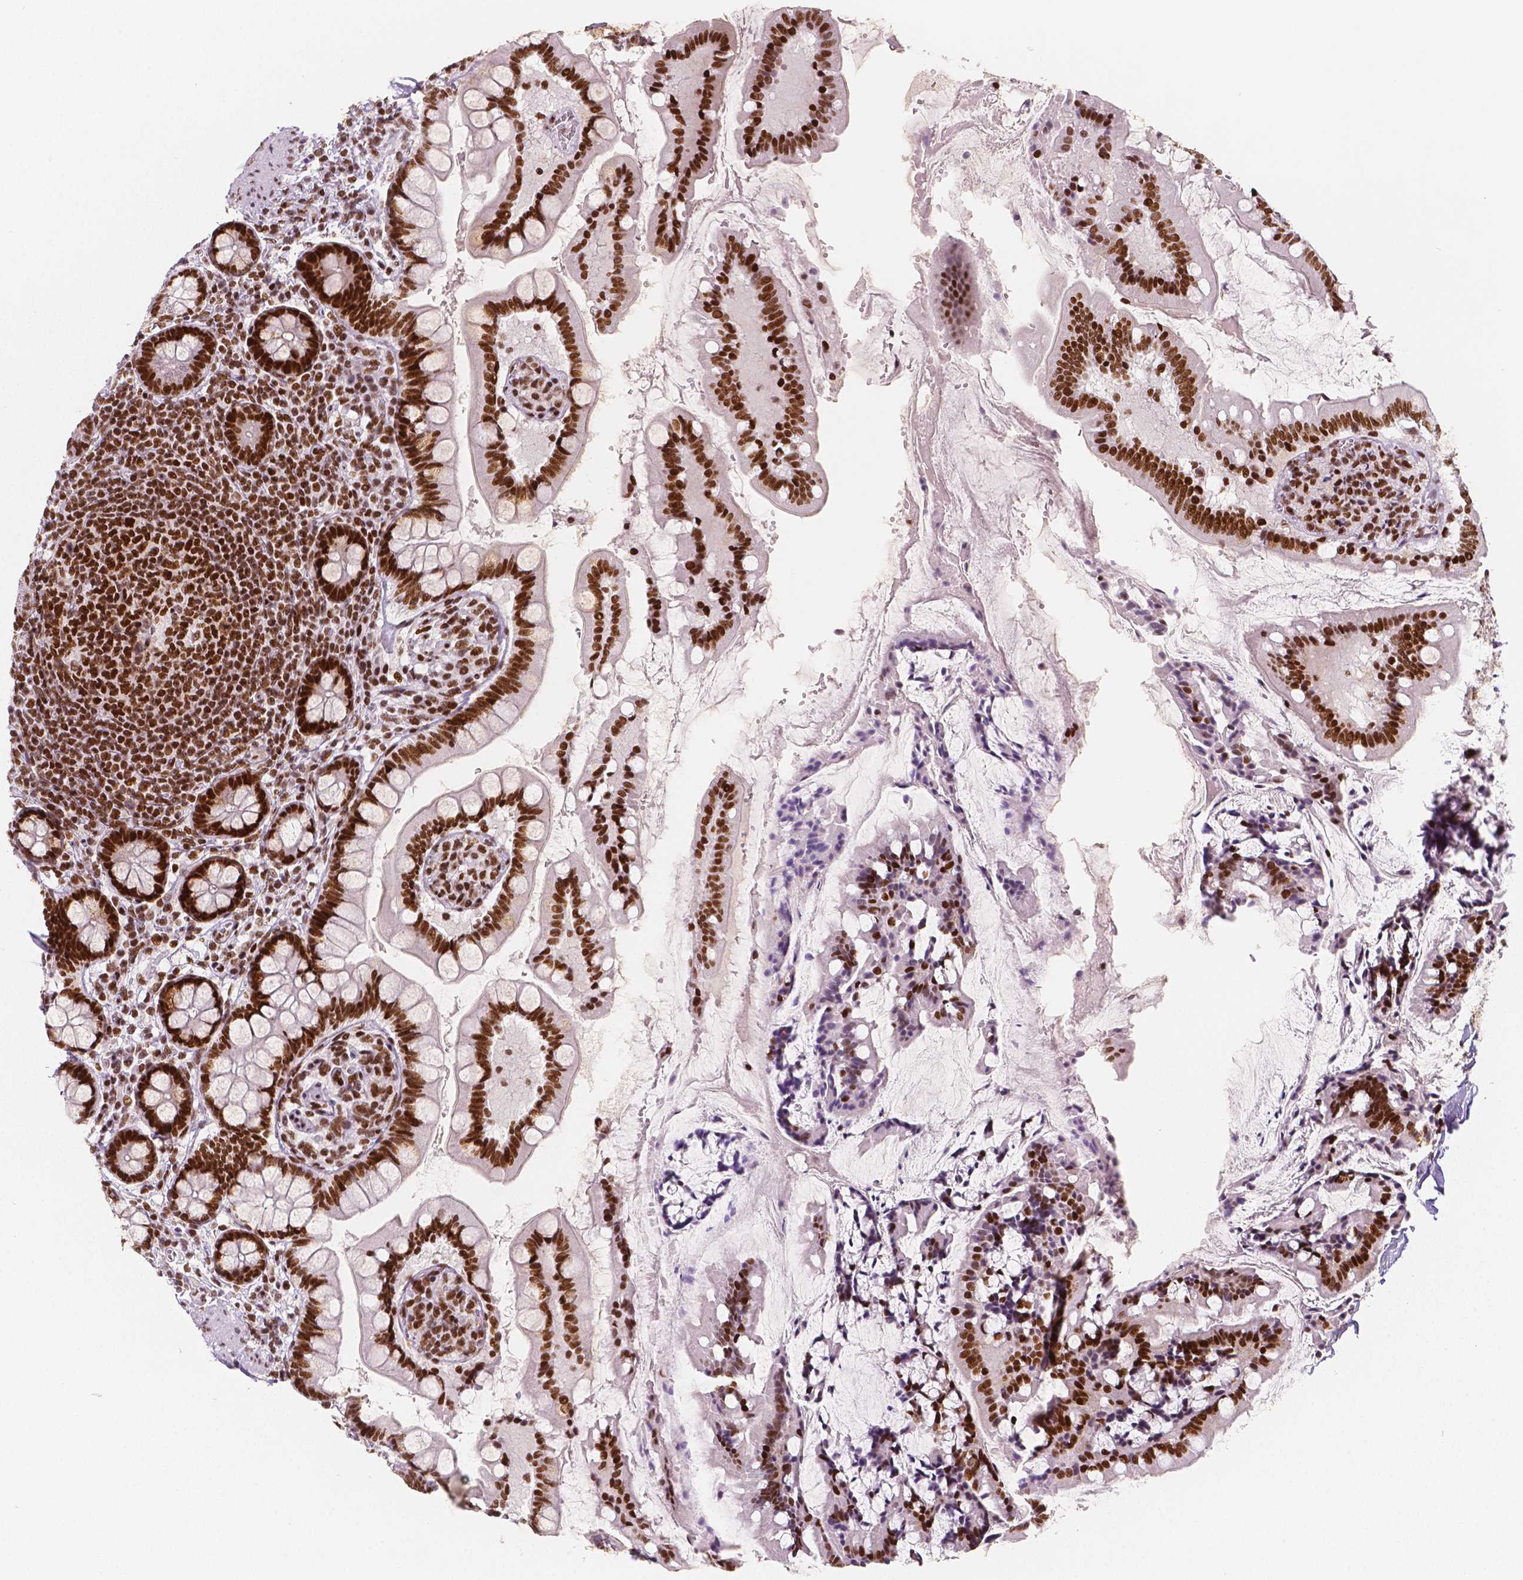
{"staining": {"intensity": "strong", "quantity": ">75%", "location": "nuclear"}, "tissue": "small intestine", "cell_type": "Glandular cells", "image_type": "normal", "snomed": [{"axis": "morphology", "description": "Normal tissue, NOS"}, {"axis": "topography", "description": "Small intestine"}], "caption": "Immunohistochemistry (DAB) staining of unremarkable human small intestine shows strong nuclear protein staining in about >75% of glandular cells. Immunohistochemistry (ihc) stains the protein of interest in brown and the nuclei are stained blue.", "gene": "HDAC1", "patient": {"sex": "female", "age": 56}}